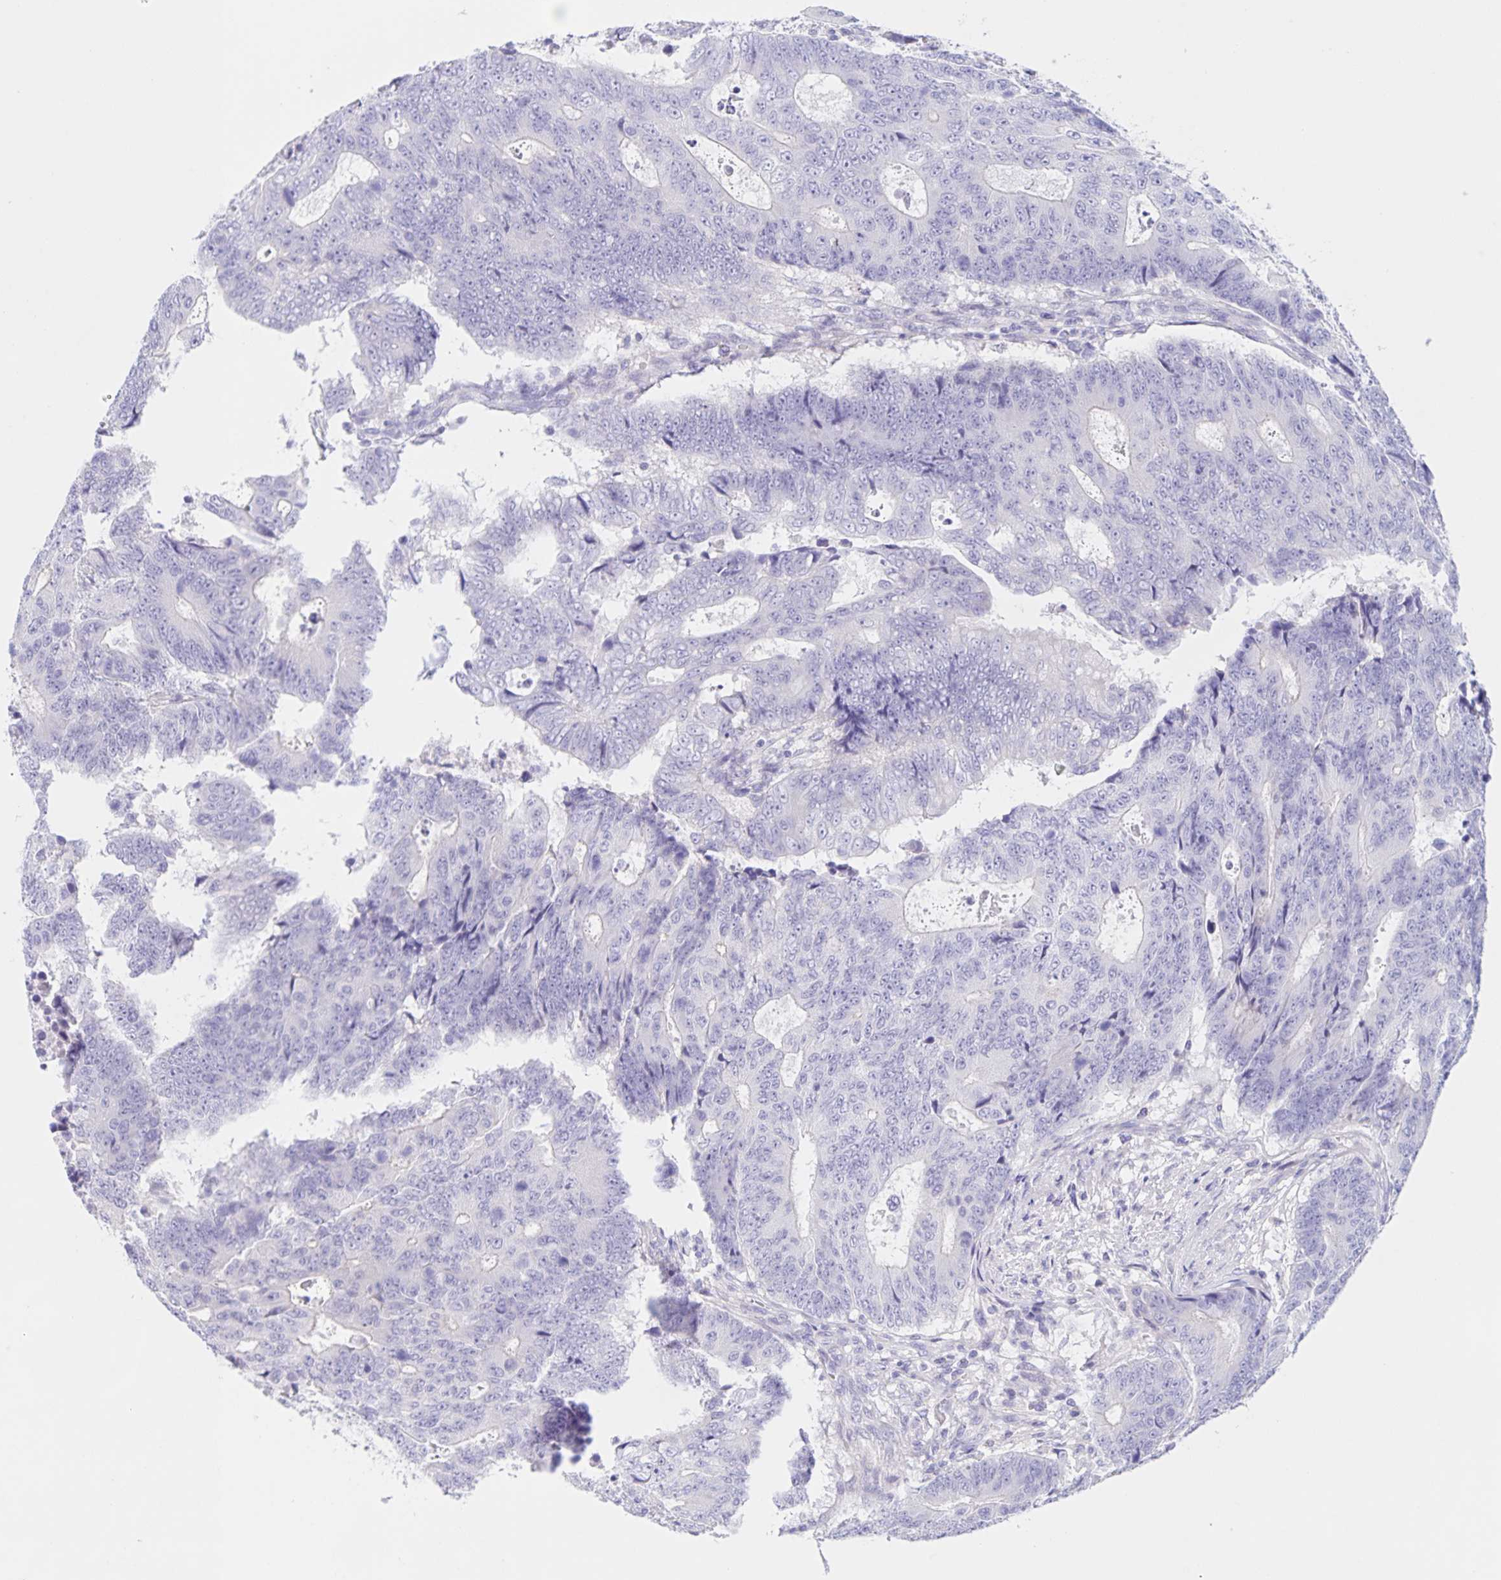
{"staining": {"intensity": "negative", "quantity": "none", "location": "none"}, "tissue": "colorectal cancer", "cell_type": "Tumor cells", "image_type": "cancer", "snomed": [{"axis": "morphology", "description": "Adenocarcinoma, NOS"}, {"axis": "topography", "description": "Colon"}], "caption": "Protein analysis of colorectal cancer exhibits no significant positivity in tumor cells.", "gene": "DMGDH", "patient": {"sex": "female", "age": 48}}